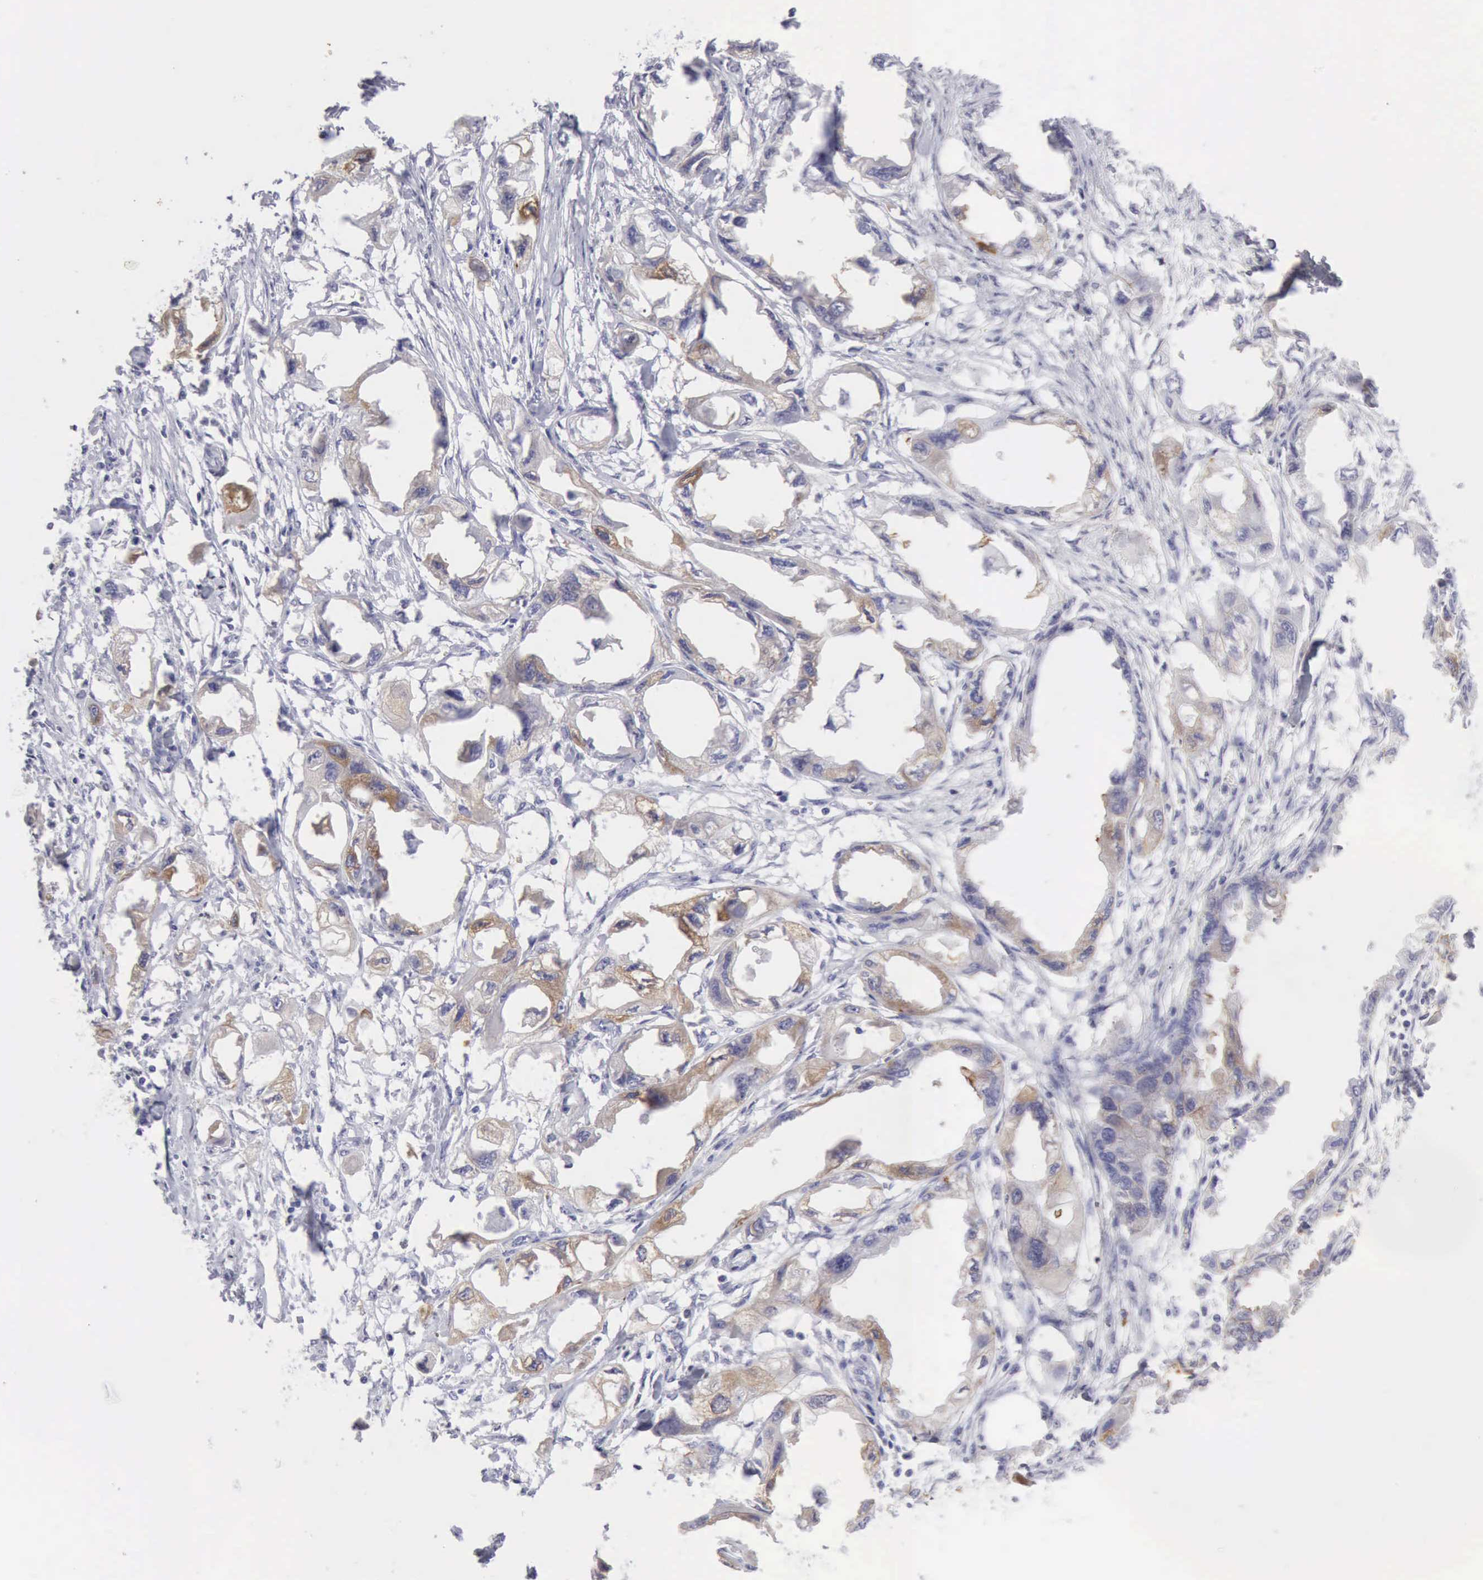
{"staining": {"intensity": "weak", "quantity": "25%-75%", "location": "cytoplasmic/membranous"}, "tissue": "endometrial cancer", "cell_type": "Tumor cells", "image_type": "cancer", "snomed": [{"axis": "morphology", "description": "Adenocarcinoma, NOS"}, {"axis": "topography", "description": "Endometrium"}], "caption": "Endometrial adenocarcinoma stained with DAB (3,3'-diaminobenzidine) immunohistochemistry (IHC) demonstrates low levels of weak cytoplasmic/membranous expression in approximately 25%-75% of tumor cells.", "gene": "TFRC", "patient": {"sex": "female", "age": 67}}